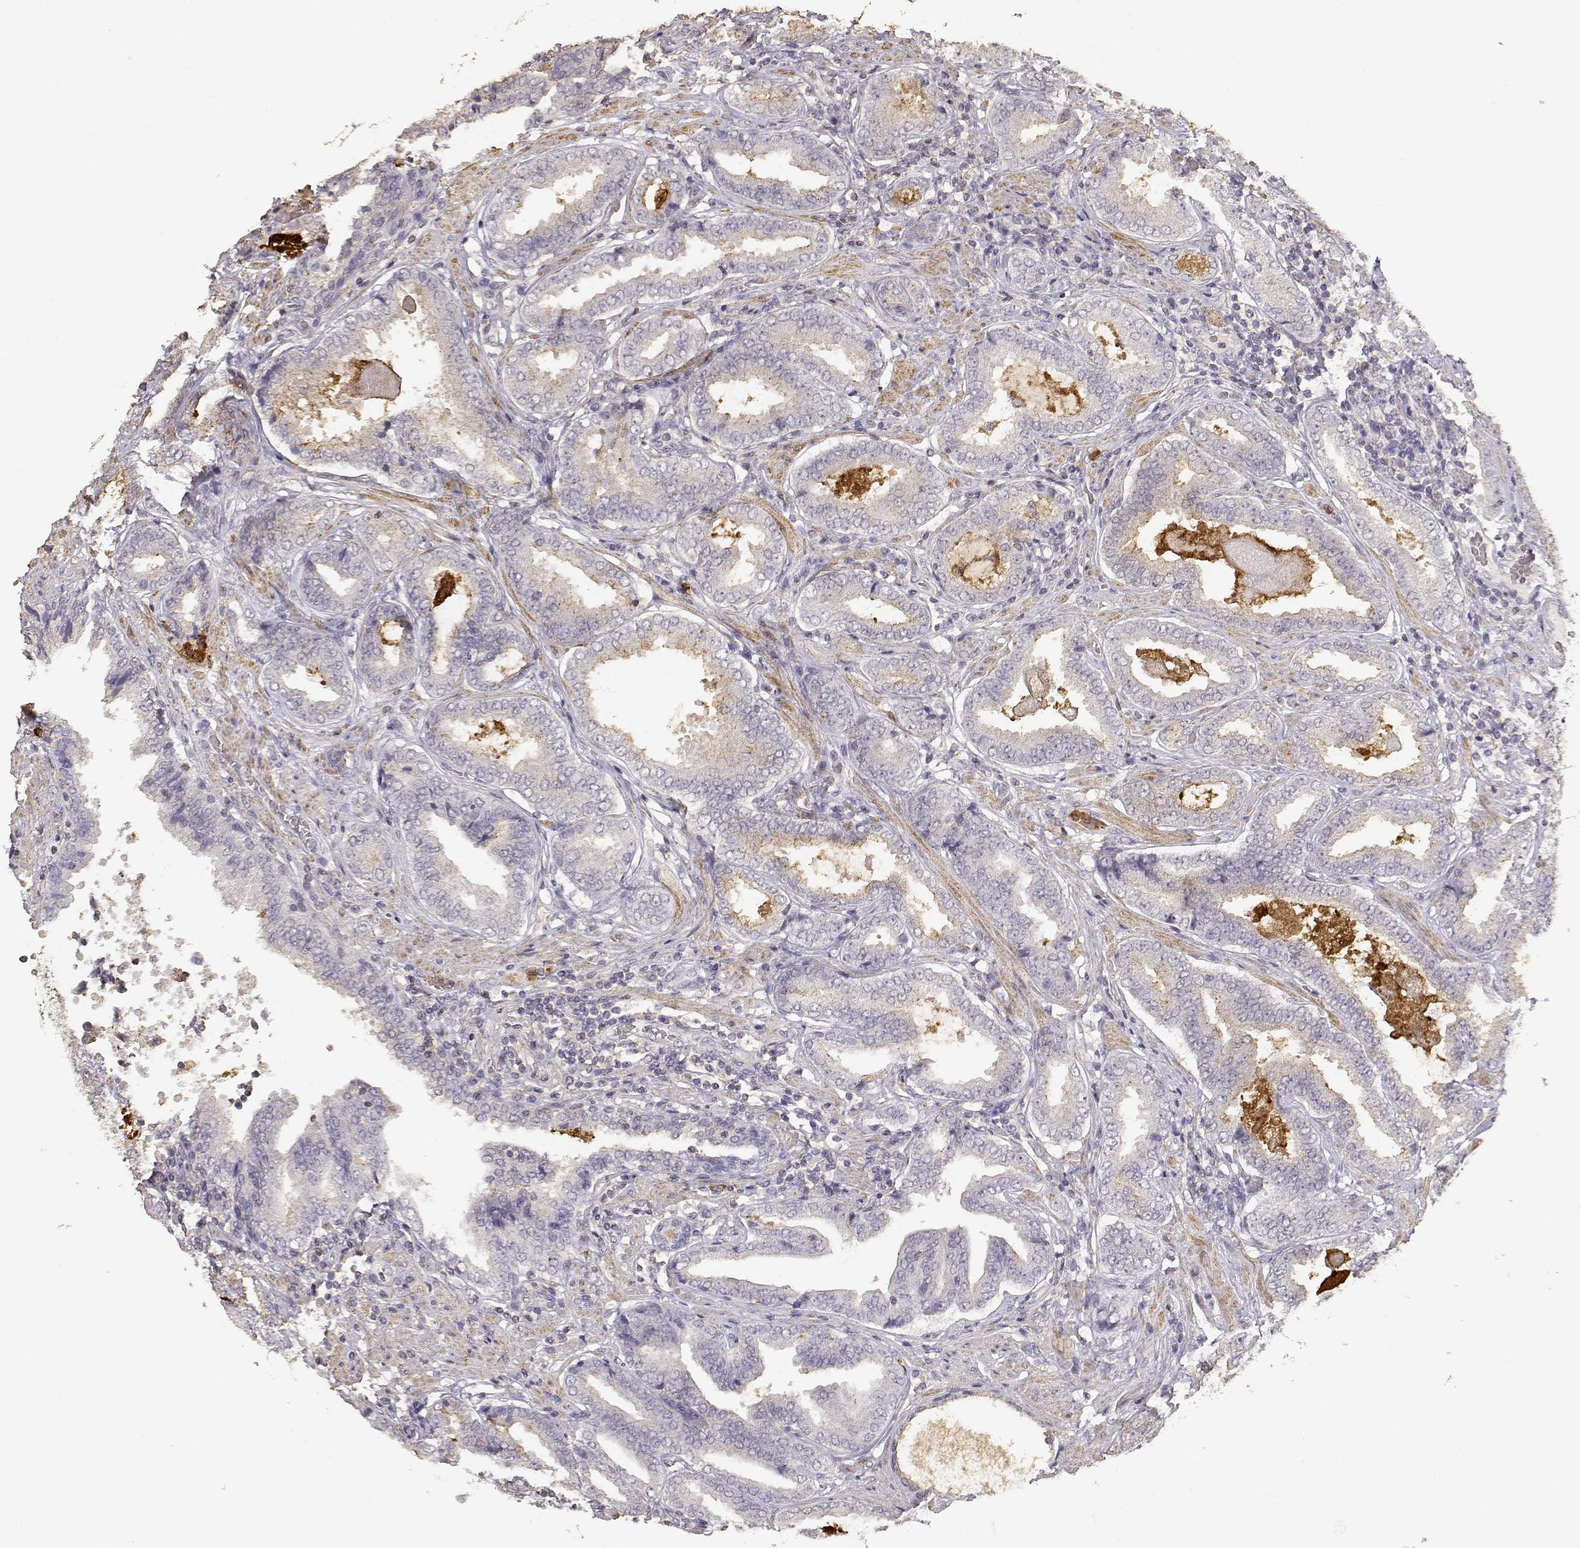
{"staining": {"intensity": "weak", "quantity": "25%-75%", "location": "cytoplasmic/membranous"}, "tissue": "prostate cancer", "cell_type": "Tumor cells", "image_type": "cancer", "snomed": [{"axis": "morphology", "description": "Adenocarcinoma, NOS"}, {"axis": "topography", "description": "Prostate"}], "caption": "The photomicrograph demonstrates immunohistochemical staining of prostate cancer. There is weak cytoplasmic/membranous expression is present in approximately 25%-75% of tumor cells.", "gene": "TNFRSF10C", "patient": {"sex": "male", "age": 64}}